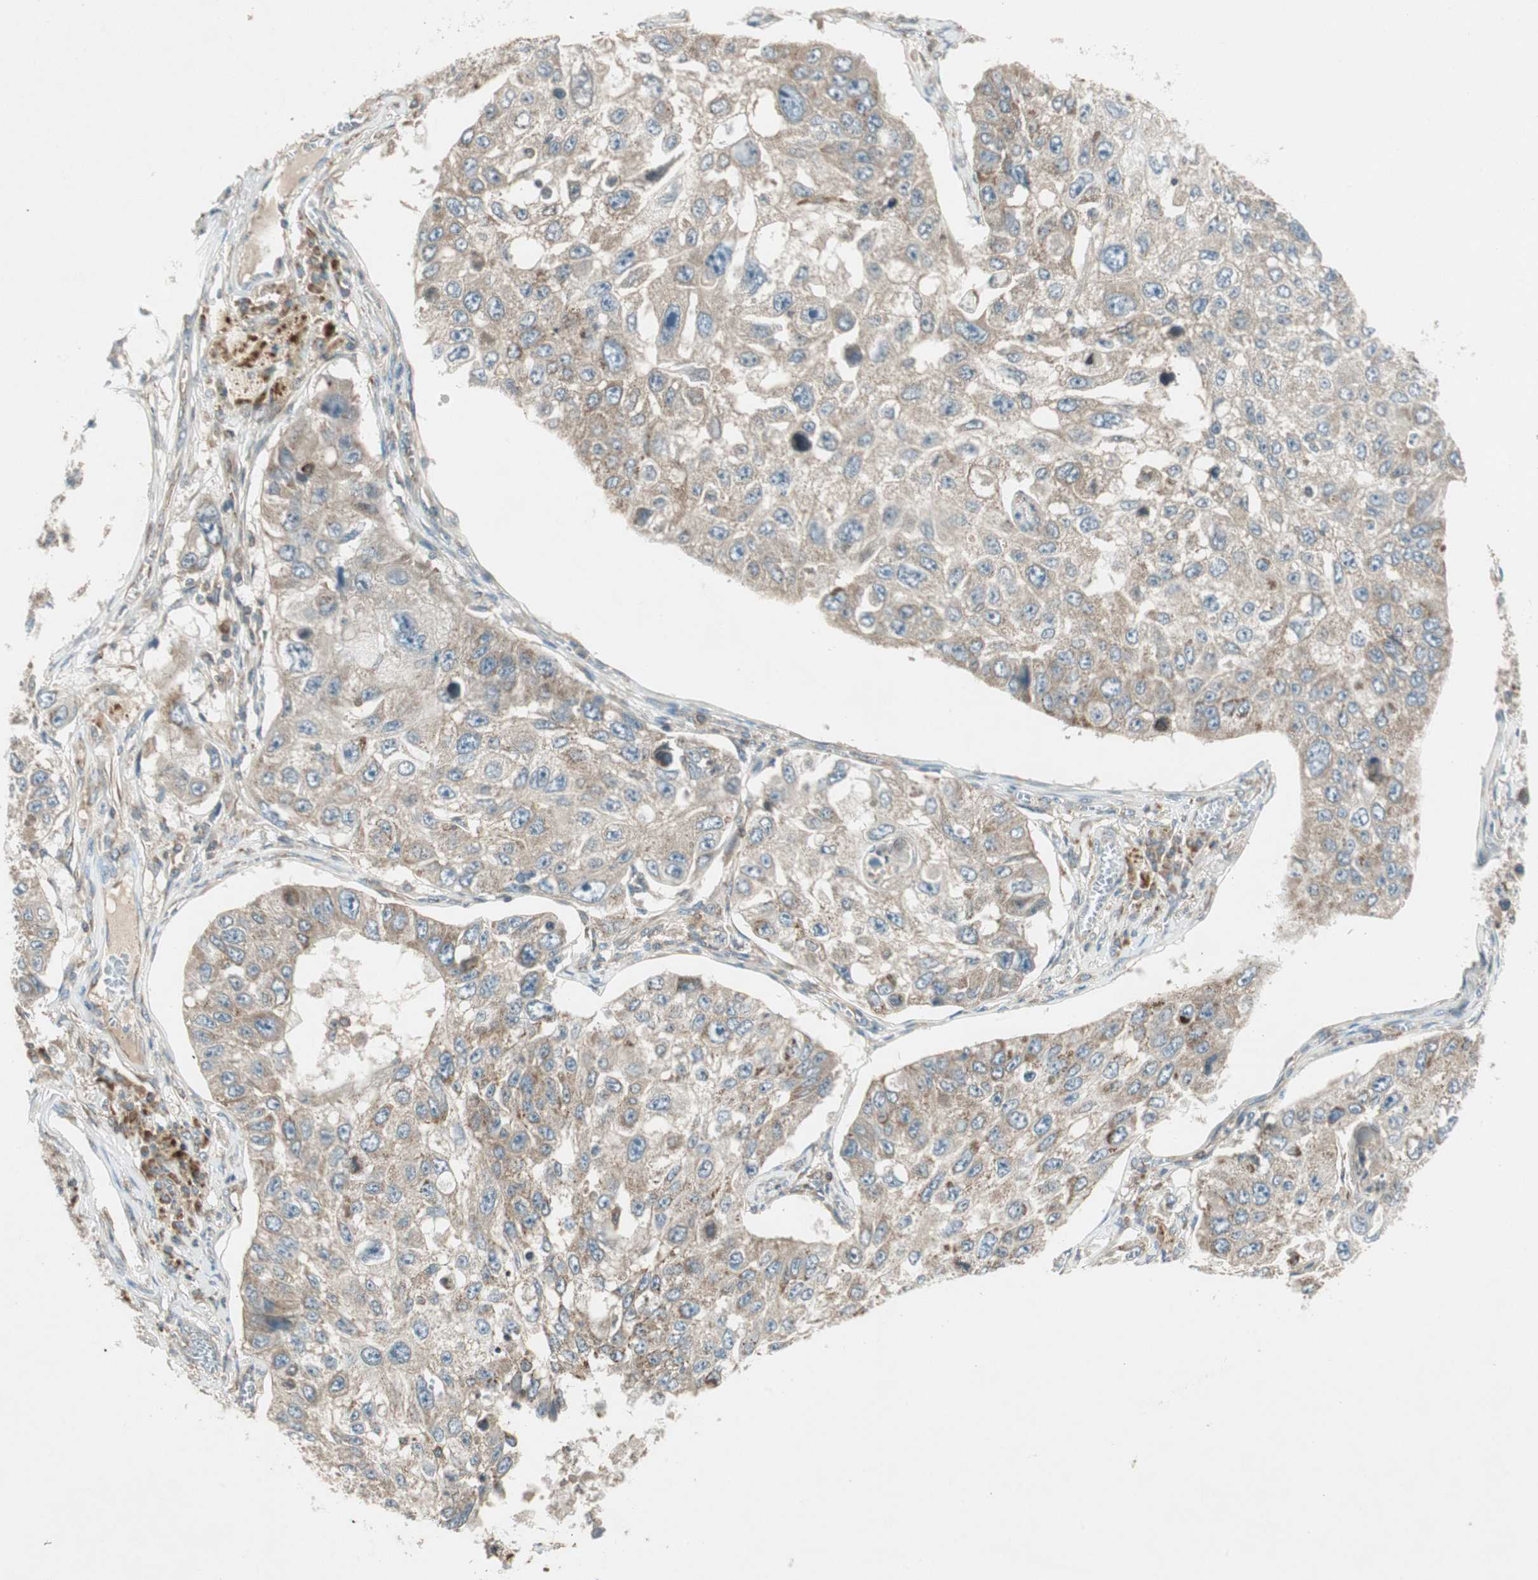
{"staining": {"intensity": "weak", "quantity": ">75%", "location": "cytoplasmic/membranous"}, "tissue": "lung cancer", "cell_type": "Tumor cells", "image_type": "cancer", "snomed": [{"axis": "morphology", "description": "Squamous cell carcinoma, NOS"}, {"axis": "topography", "description": "Lung"}], "caption": "Immunohistochemical staining of human lung cancer (squamous cell carcinoma) shows weak cytoplasmic/membranous protein positivity in approximately >75% of tumor cells.", "gene": "CHADL", "patient": {"sex": "male", "age": 71}}